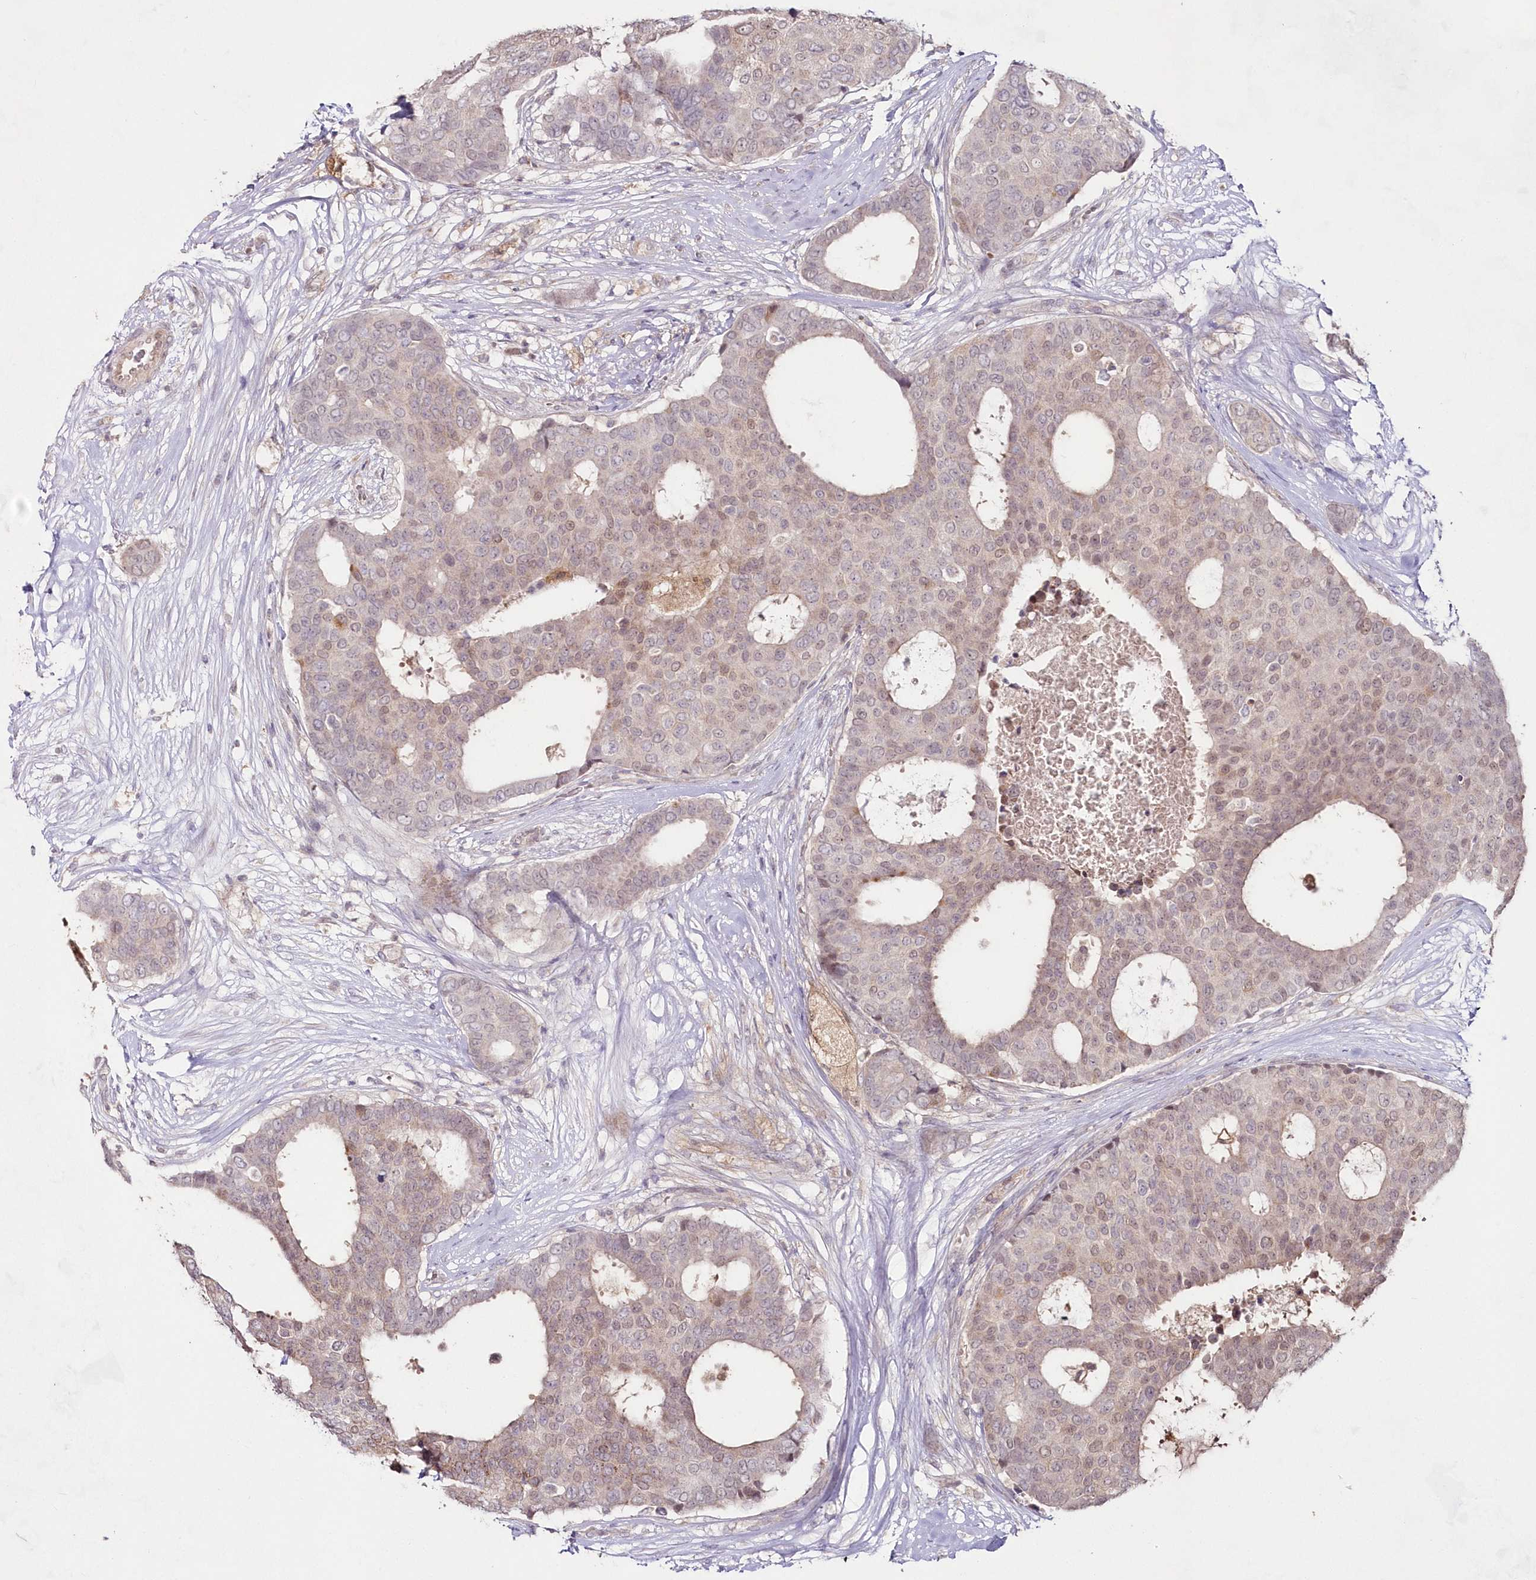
{"staining": {"intensity": "weak", "quantity": "<25%", "location": "cytoplasmic/membranous"}, "tissue": "breast cancer", "cell_type": "Tumor cells", "image_type": "cancer", "snomed": [{"axis": "morphology", "description": "Duct carcinoma"}, {"axis": "topography", "description": "Breast"}], "caption": "DAB (3,3'-diaminobenzidine) immunohistochemical staining of human breast cancer reveals no significant staining in tumor cells. The staining was performed using DAB (3,3'-diaminobenzidine) to visualize the protein expression in brown, while the nuclei were stained in blue with hematoxylin (Magnification: 20x).", "gene": "IMPA1", "patient": {"sex": "female", "age": 75}}